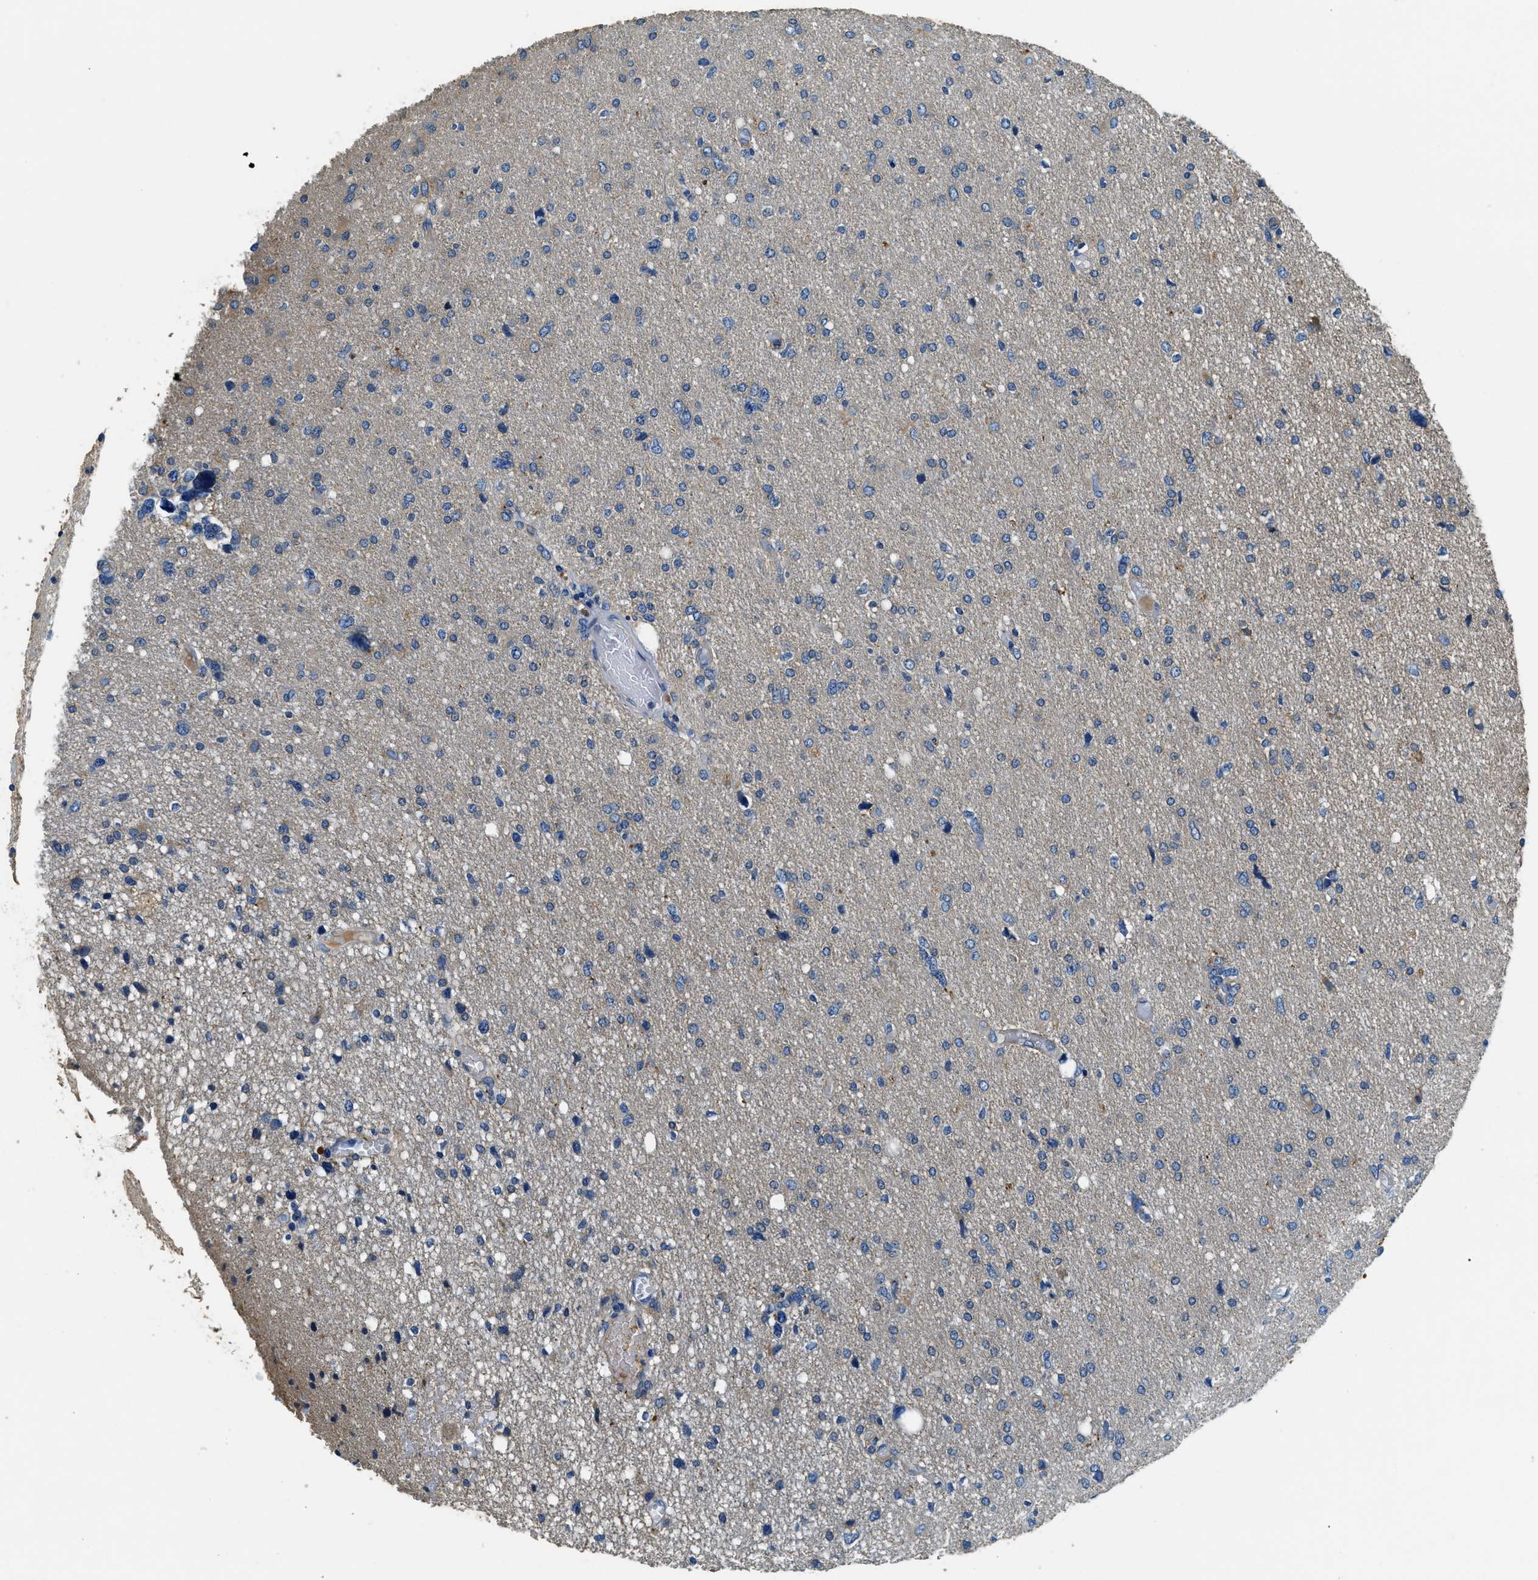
{"staining": {"intensity": "moderate", "quantity": "25%-75%", "location": "cytoplasmic/membranous"}, "tissue": "glioma", "cell_type": "Tumor cells", "image_type": "cancer", "snomed": [{"axis": "morphology", "description": "Glioma, malignant, High grade"}, {"axis": "topography", "description": "Brain"}], "caption": "Immunohistochemical staining of human glioma displays medium levels of moderate cytoplasmic/membranous staining in about 25%-75% of tumor cells.", "gene": "TMEM186", "patient": {"sex": "female", "age": 59}}